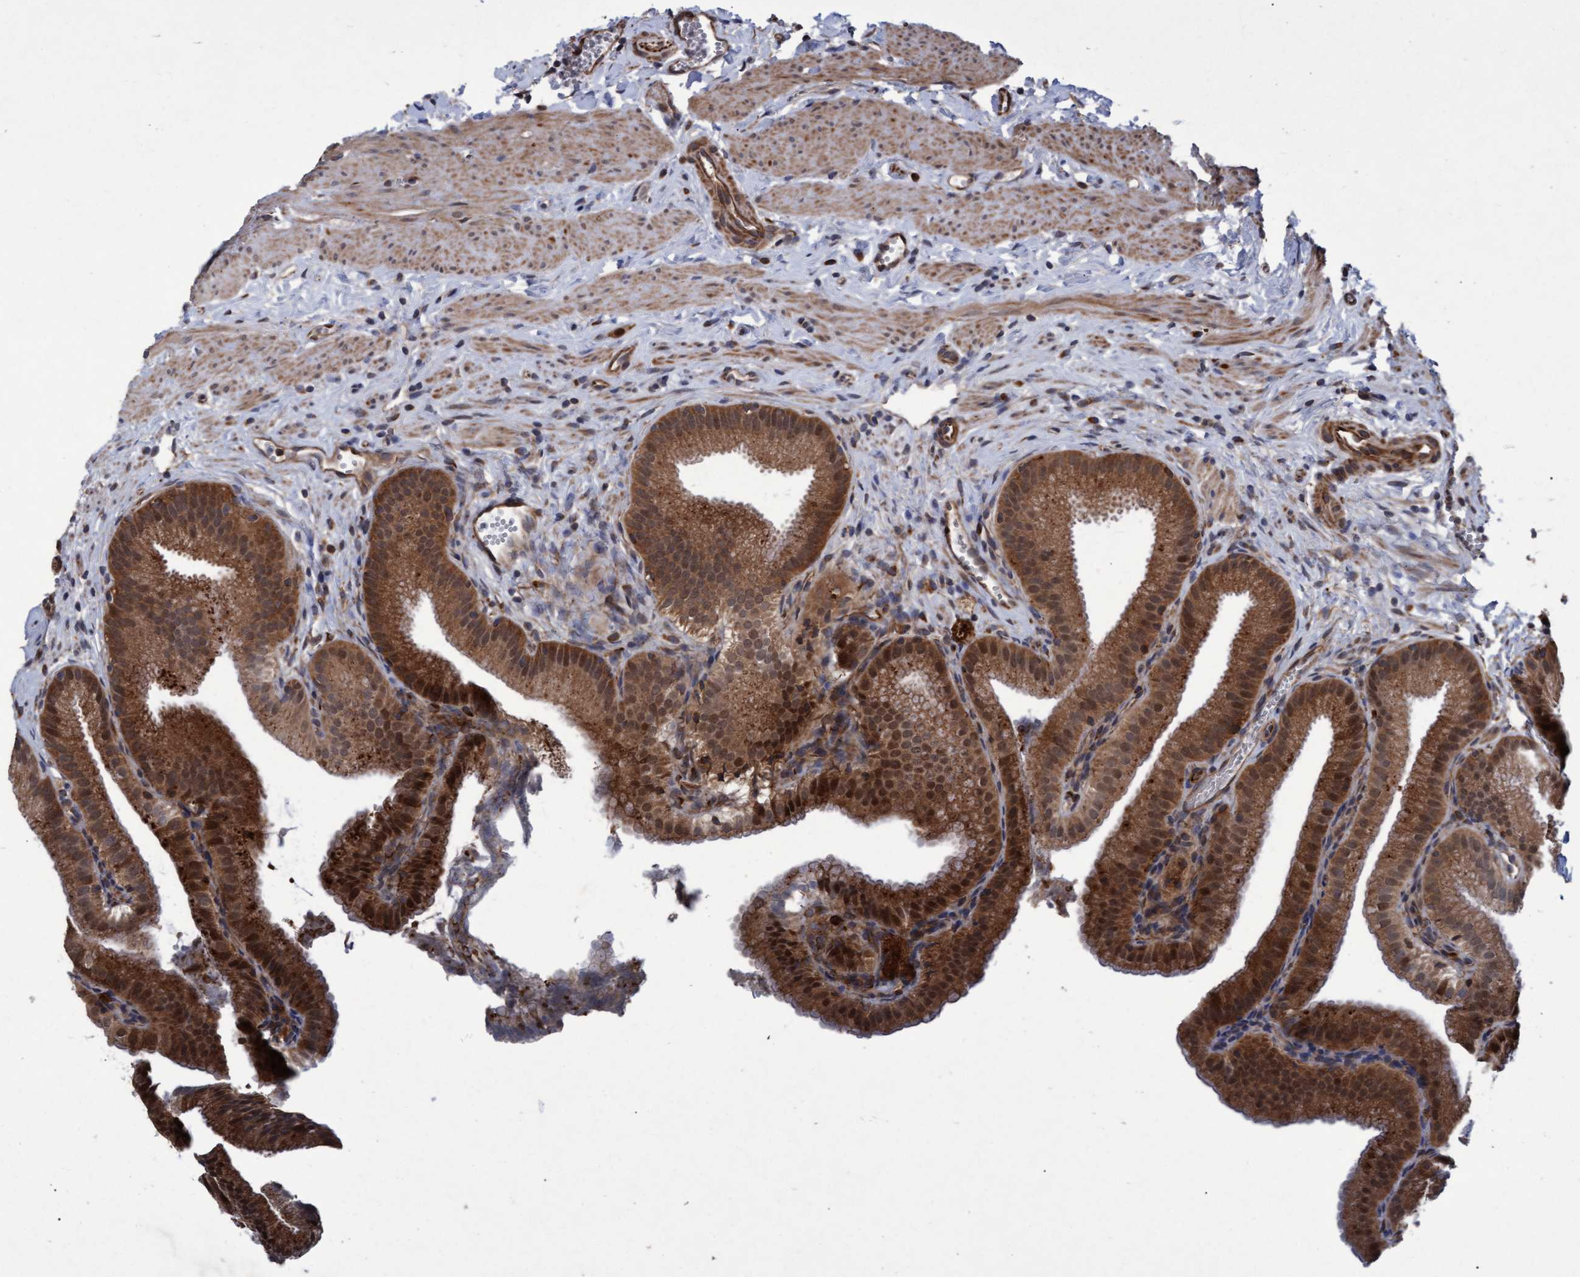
{"staining": {"intensity": "strong", "quantity": ">75%", "location": "cytoplasmic/membranous,nuclear"}, "tissue": "gallbladder", "cell_type": "Glandular cells", "image_type": "normal", "snomed": [{"axis": "morphology", "description": "Normal tissue, NOS"}, {"axis": "topography", "description": "Gallbladder"}], "caption": "Unremarkable gallbladder was stained to show a protein in brown. There is high levels of strong cytoplasmic/membranous,nuclear staining in approximately >75% of glandular cells. The staining was performed using DAB (3,3'-diaminobenzidine) to visualize the protein expression in brown, while the nuclei were stained in blue with hematoxylin (Magnification: 20x).", "gene": "PSMB6", "patient": {"sex": "male", "age": 38}}